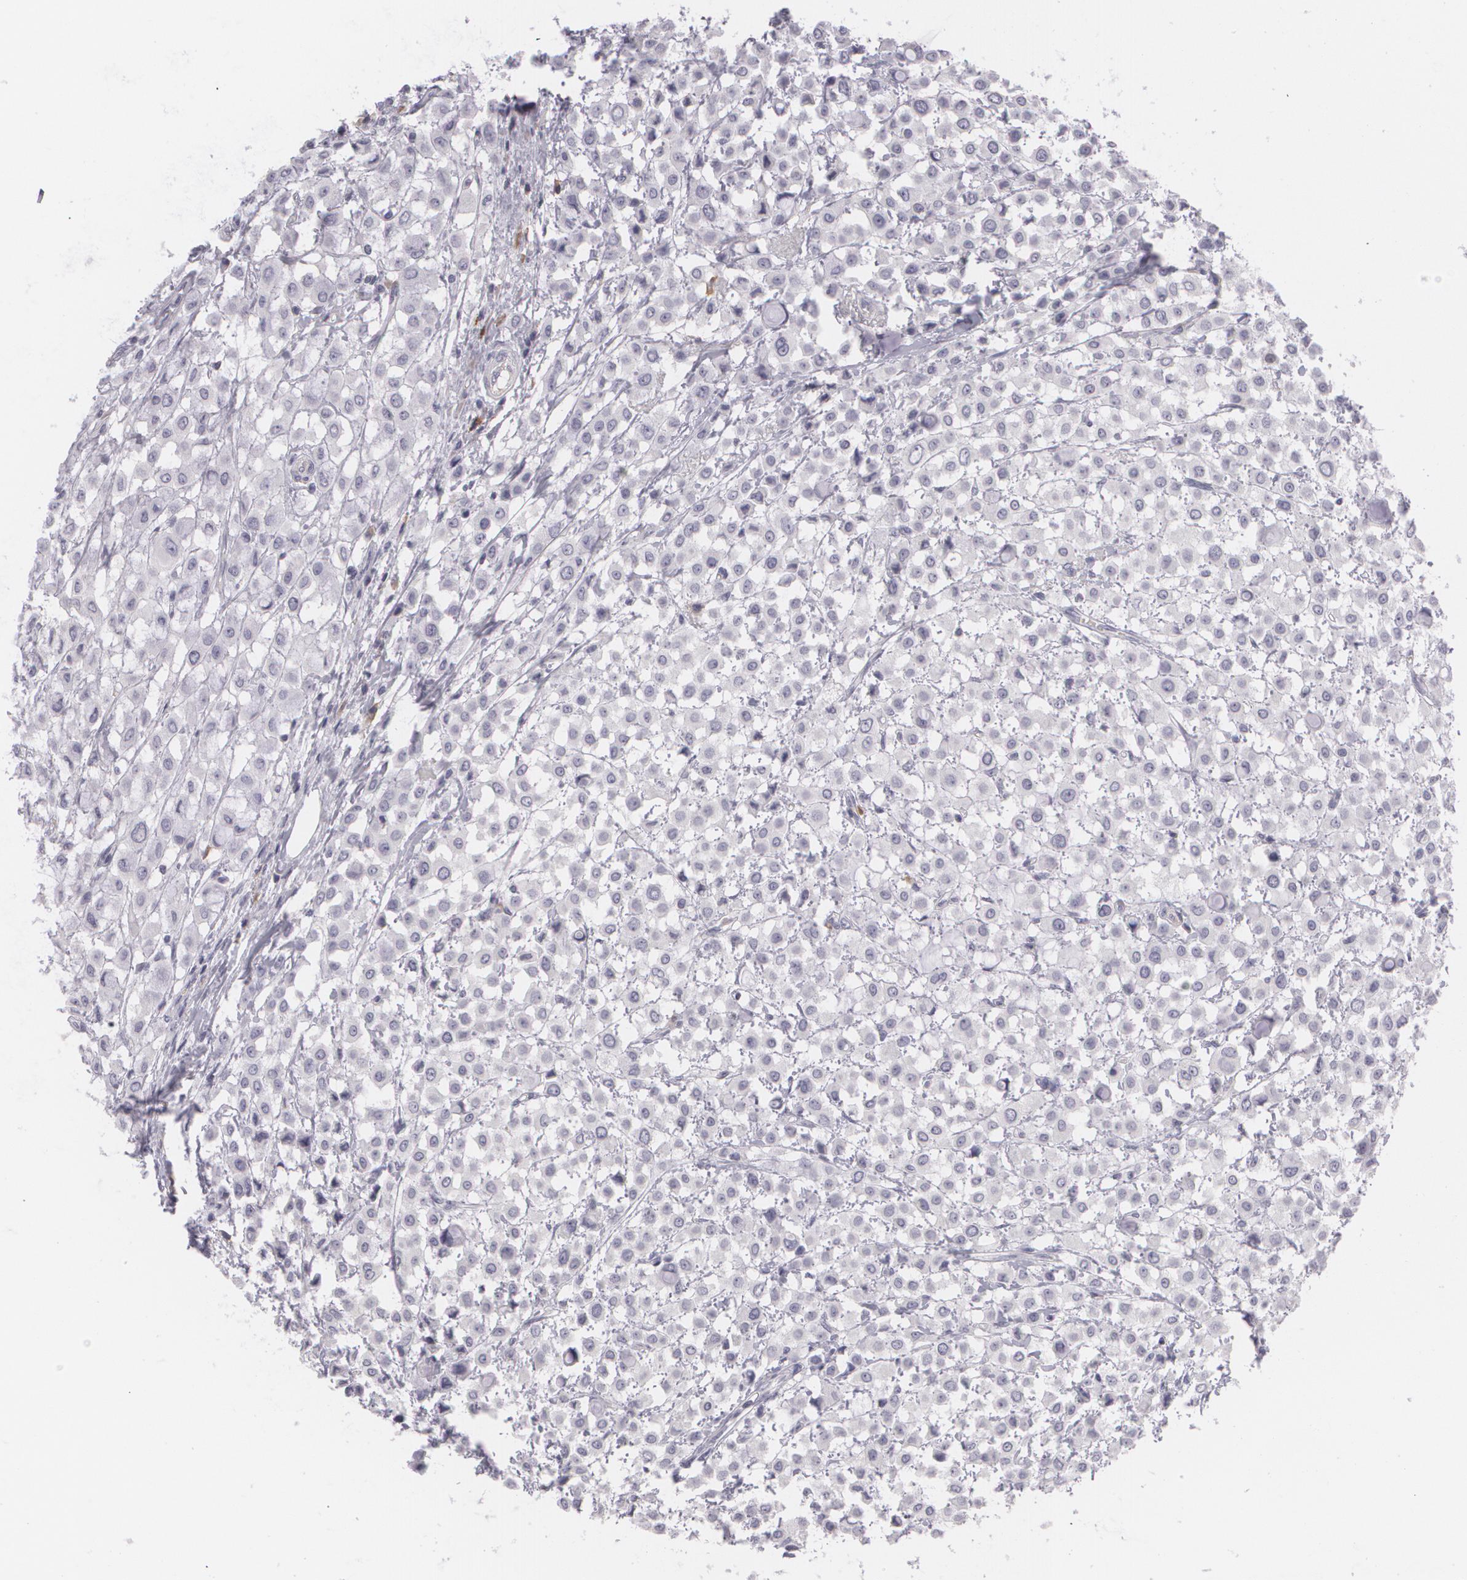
{"staining": {"intensity": "negative", "quantity": "none", "location": "none"}, "tissue": "breast cancer", "cell_type": "Tumor cells", "image_type": "cancer", "snomed": [{"axis": "morphology", "description": "Lobular carcinoma"}, {"axis": "topography", "description": "Breast"}], "caption": "A high-resolution image shows IHC staining of lobular carcinoma (breast), which reveals no significant positivity in tumor cells.", "gene": "MAP2", "patient": {"sex": "female", "age": 85}}